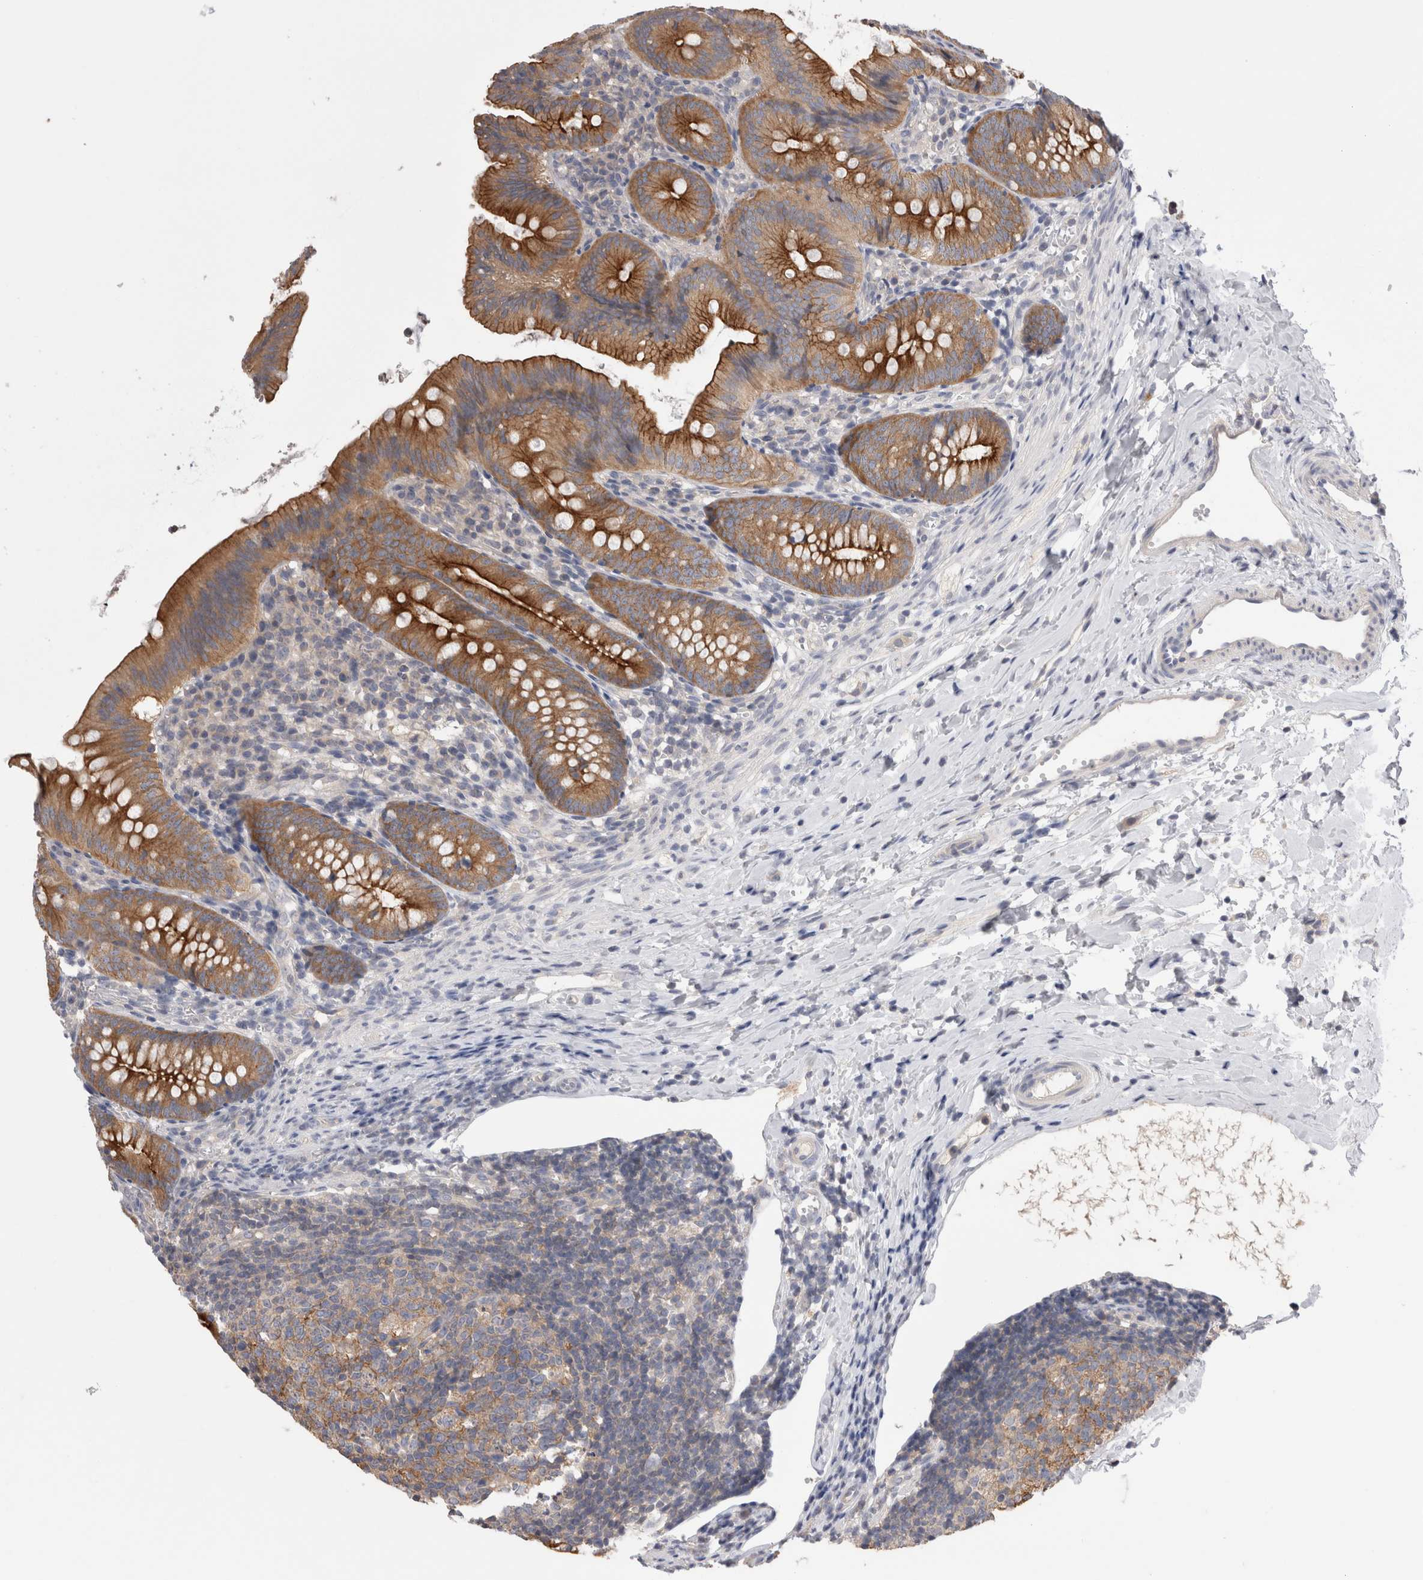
{"staining": {"intensity": "strong", "quantity": ">75%", "location": "cytoplasmic/membranous"}, "tissue": "appendix", "cell_type": "Glandular cells", "image_type": "normal", "snomed": [{"axis": "morphology", "description": "Normal tissue, NOS"}, {"axis": "topography", "description": "Appendix"}], "caption": "Immunohistochemical staining of benign human appendix shows high levels of strong cytoplasmic/membranous staining in approximately >75% of glandular cells.", "gene": "OTOR", "patient": {"sex": "male", "age": 1}}